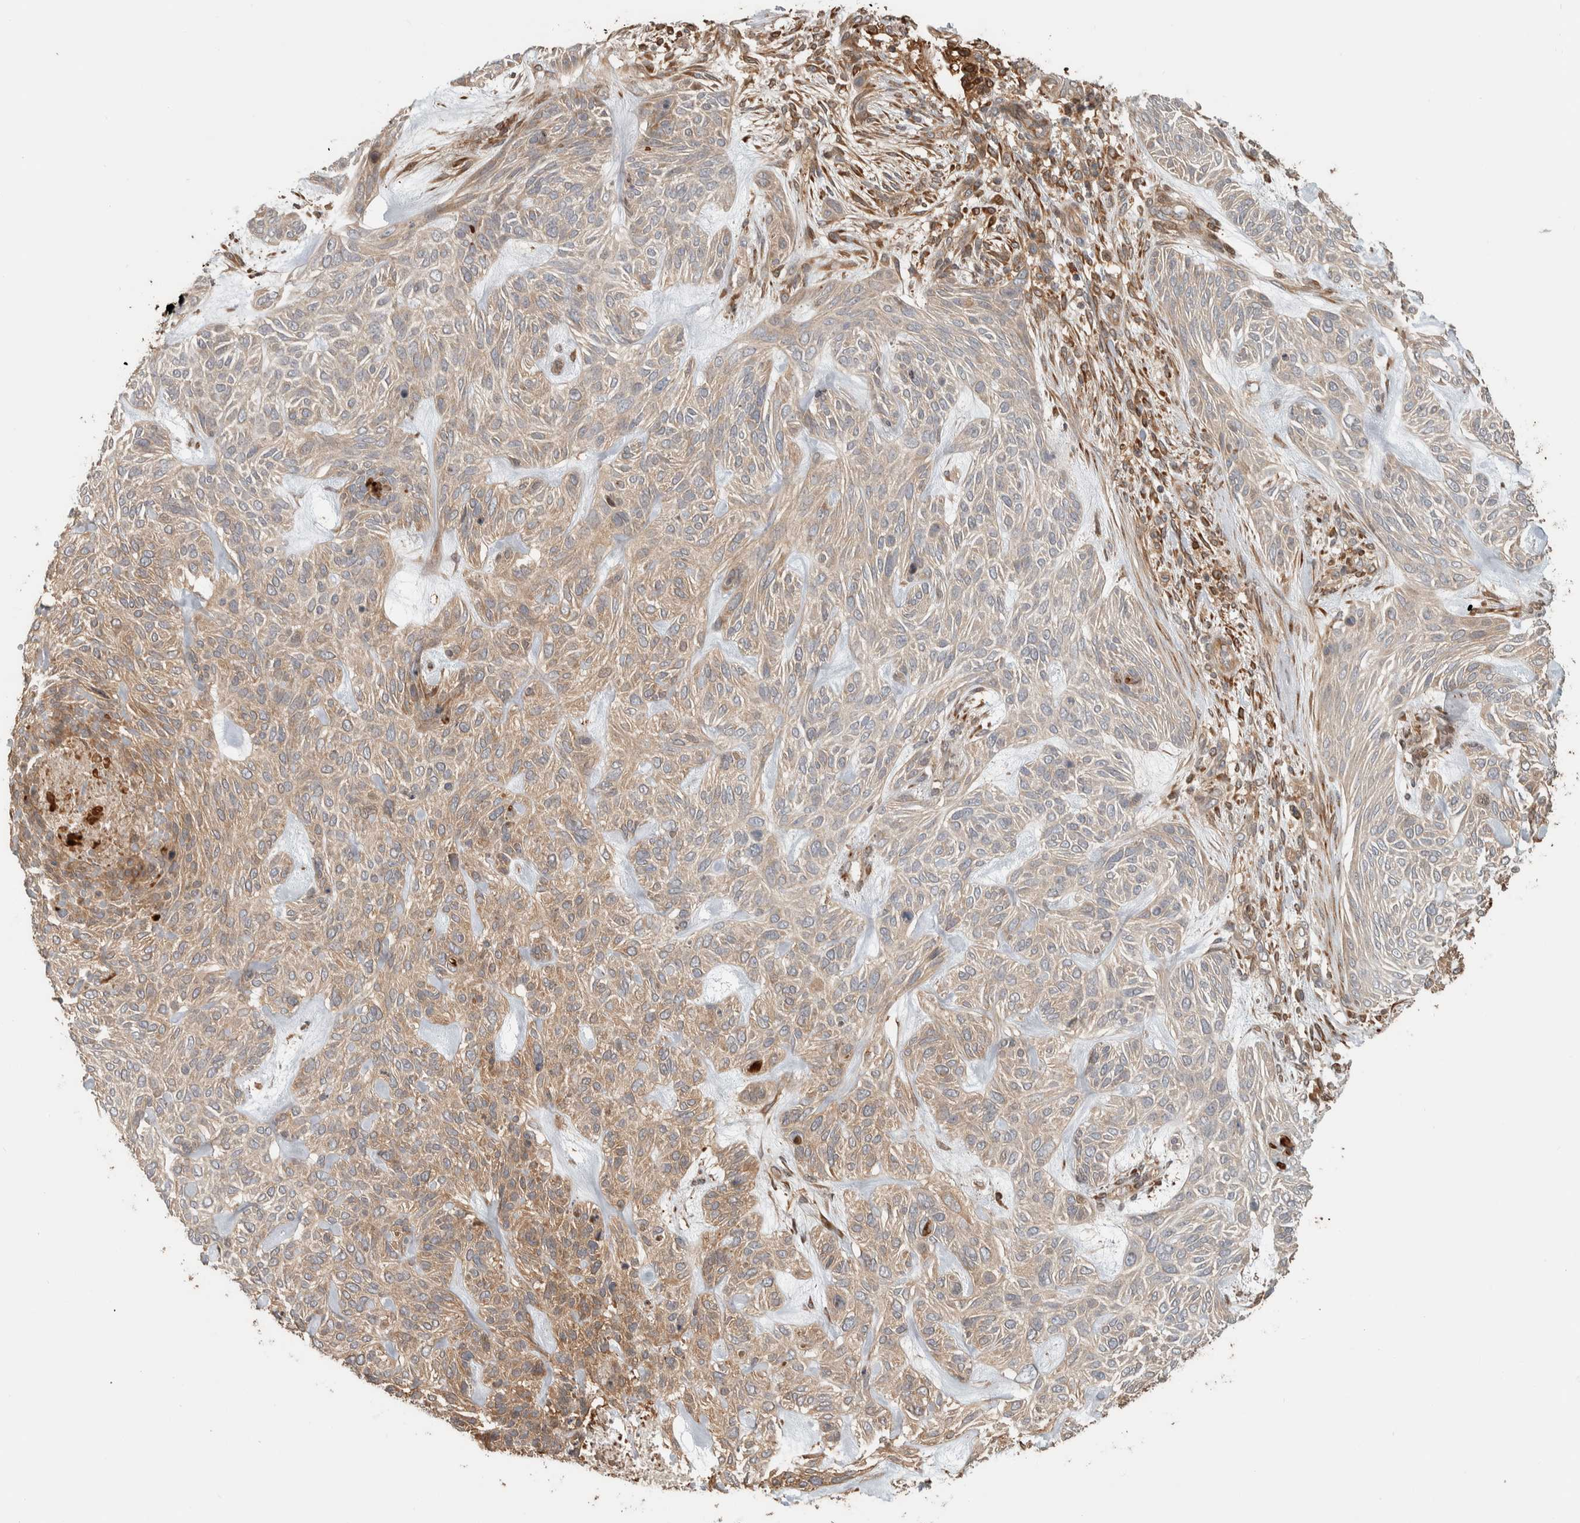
{"staining": {"intensity": "weak", "quantity": ">75%", "location": "cytoplasmic/membranous"}, "tissue": "skin cancer", "cell_type": "Tumor cells", "image_type": "cancer", "snomed": [{"axis": "morphology", "description": "Basal cell carcinoma"}, {"axis": "topography", "description": "Skin"}], "caption": "DAB (3,3'-diaminobenzidine) immunohistochemical staining of human skin basal cell carcinoma shows weak cytoplasmic/membranous protein positivity in about >75% of tumor cells. The staining was performed using DAB (3,3'-diaminobenzidine), with brown indicating positive protein expression. Nuclei are stained blue with hematoxylin.", "gene": "CNTROB", "patient": {"sex": "male", "age": 55}}